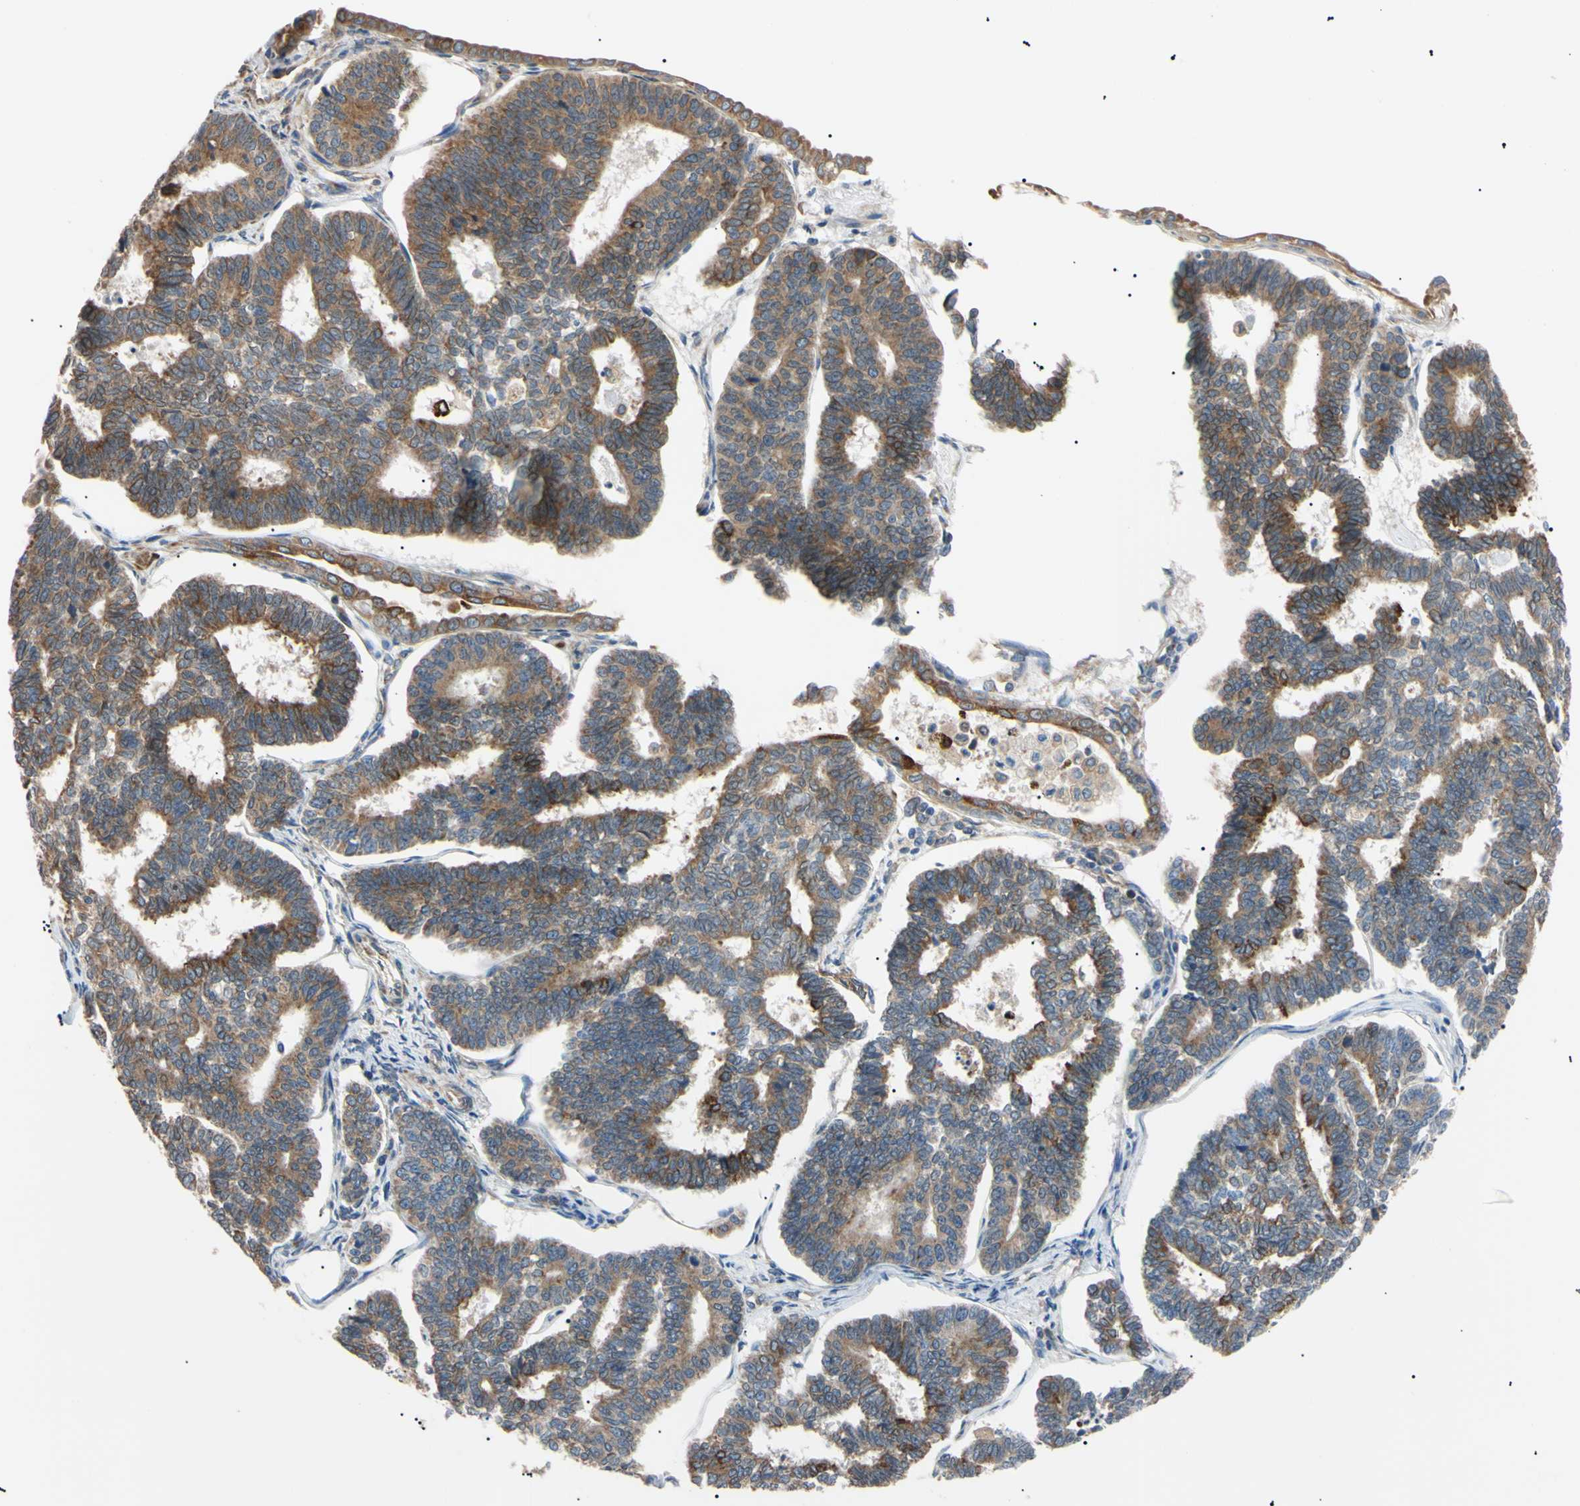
{"staining": {"intensity": "moderate", "quantity": ">75%", "location": "cytoplasmic/membranous"}, "tissue": "endometrial cancer", "cell_type": "Tumor cells", "image_type": "cancer", "snomed": [{"axis": "morphology", "description": "Adenocarcinoma, NOS"}, {"axis": "topography", "description": "Endometrium"}], "caption": "Adenocarcinoma (endometrial) was stained to show a protein in brown. There is medium levels of moderate cytoplasmic/membranous positivity in about >75% of tumor cells.", "gene": "VAPA", "patient": {"sex": "female", "age": 70}}